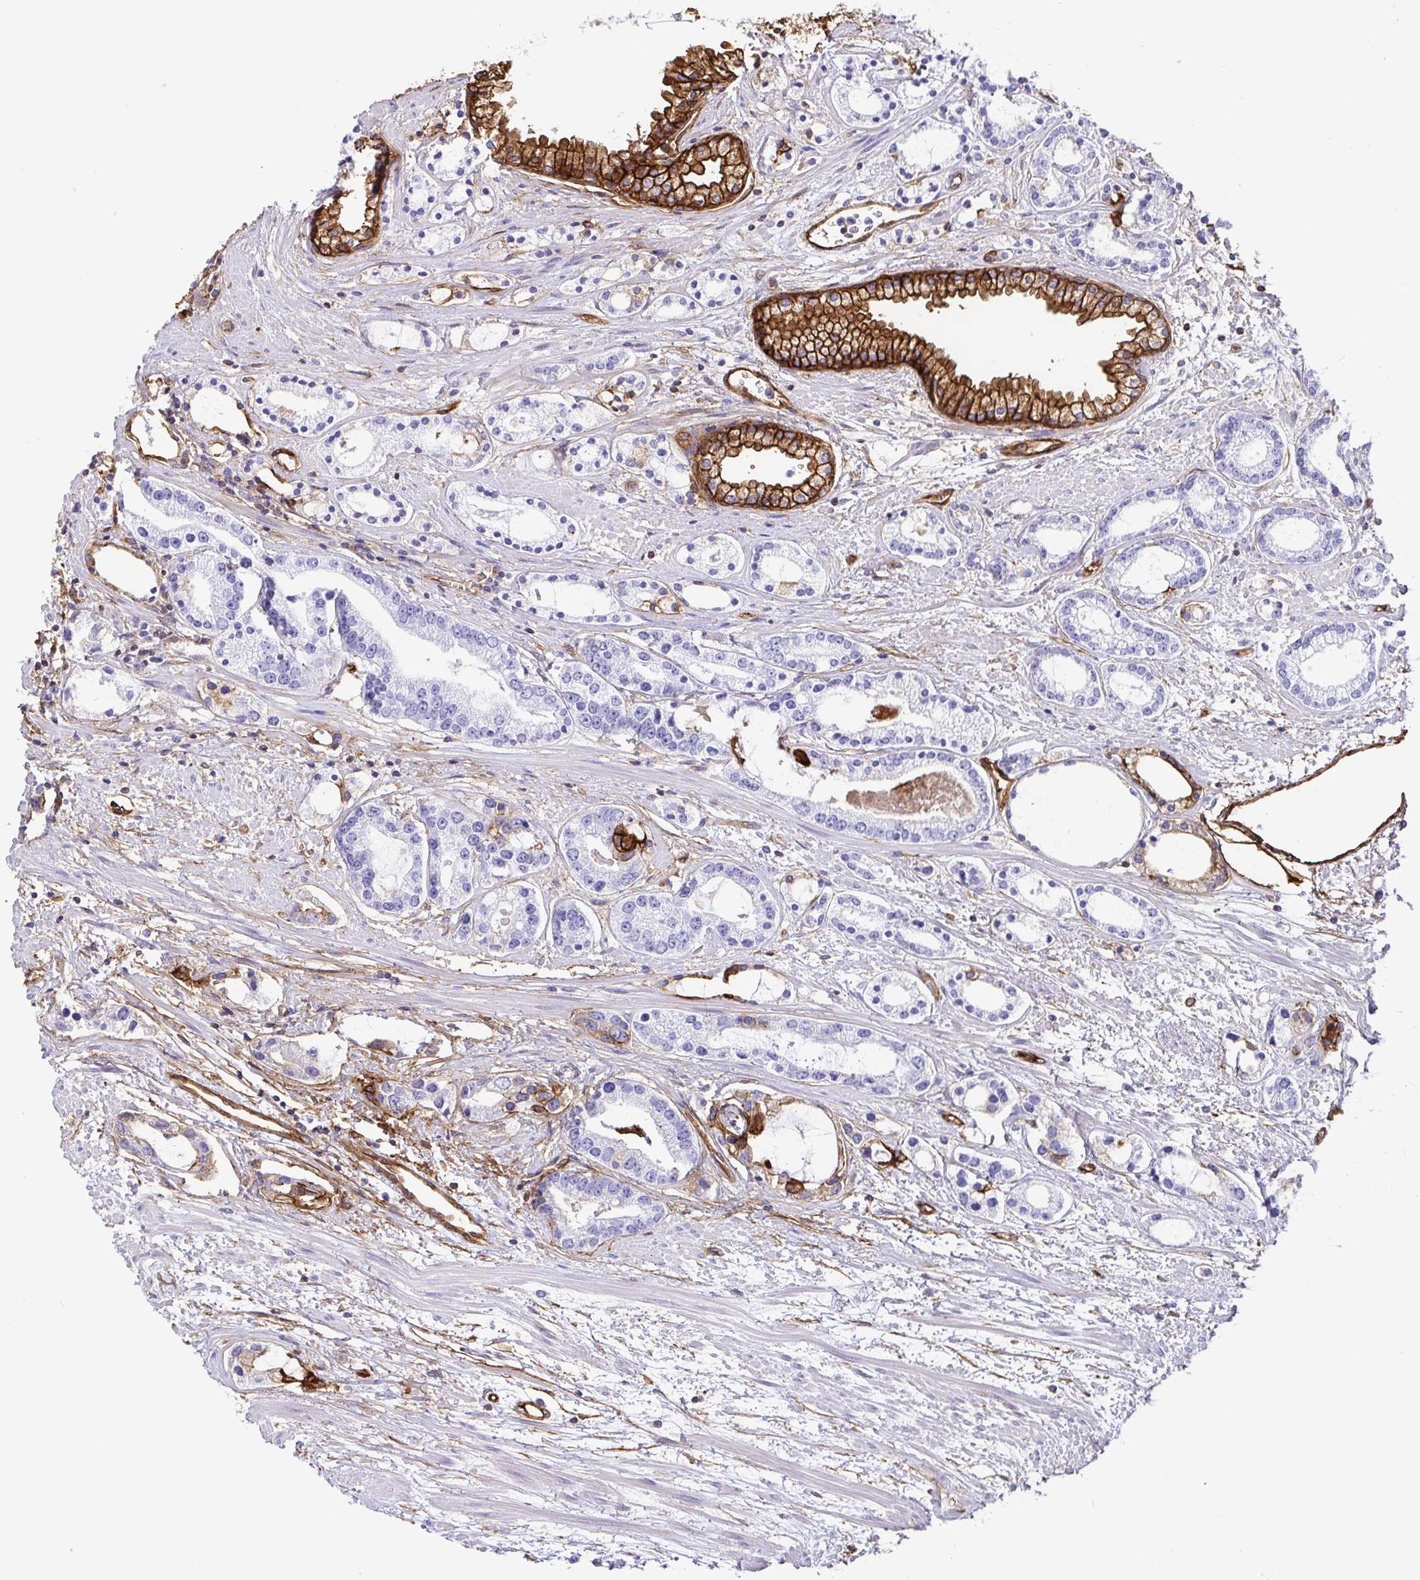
{"staining": {"intensity": "negative", "quantity": "none", "location": "none"}, "tissue": "prostate cancer", "cell_type": "Tumor cells", "image_type": "cancer", "snomed": [{"axis": "morphology", "description": "Adenocarcinoma, Medium grade"}, {"axis": "topography", "description": "Prostate"}], "caption": "Tumor cells are negative for protein expression in human prostate adenocarcinoma (medium-grade). The staining was performed using DAB (3,3'-diaminobenzidine) to visualize the protein expression in brown, while the nuclei were stained in blue with hematoxylin (Magnification: 20x).", "gene": "ANXA2", "patient": {"sex": "male", "age": 57}}